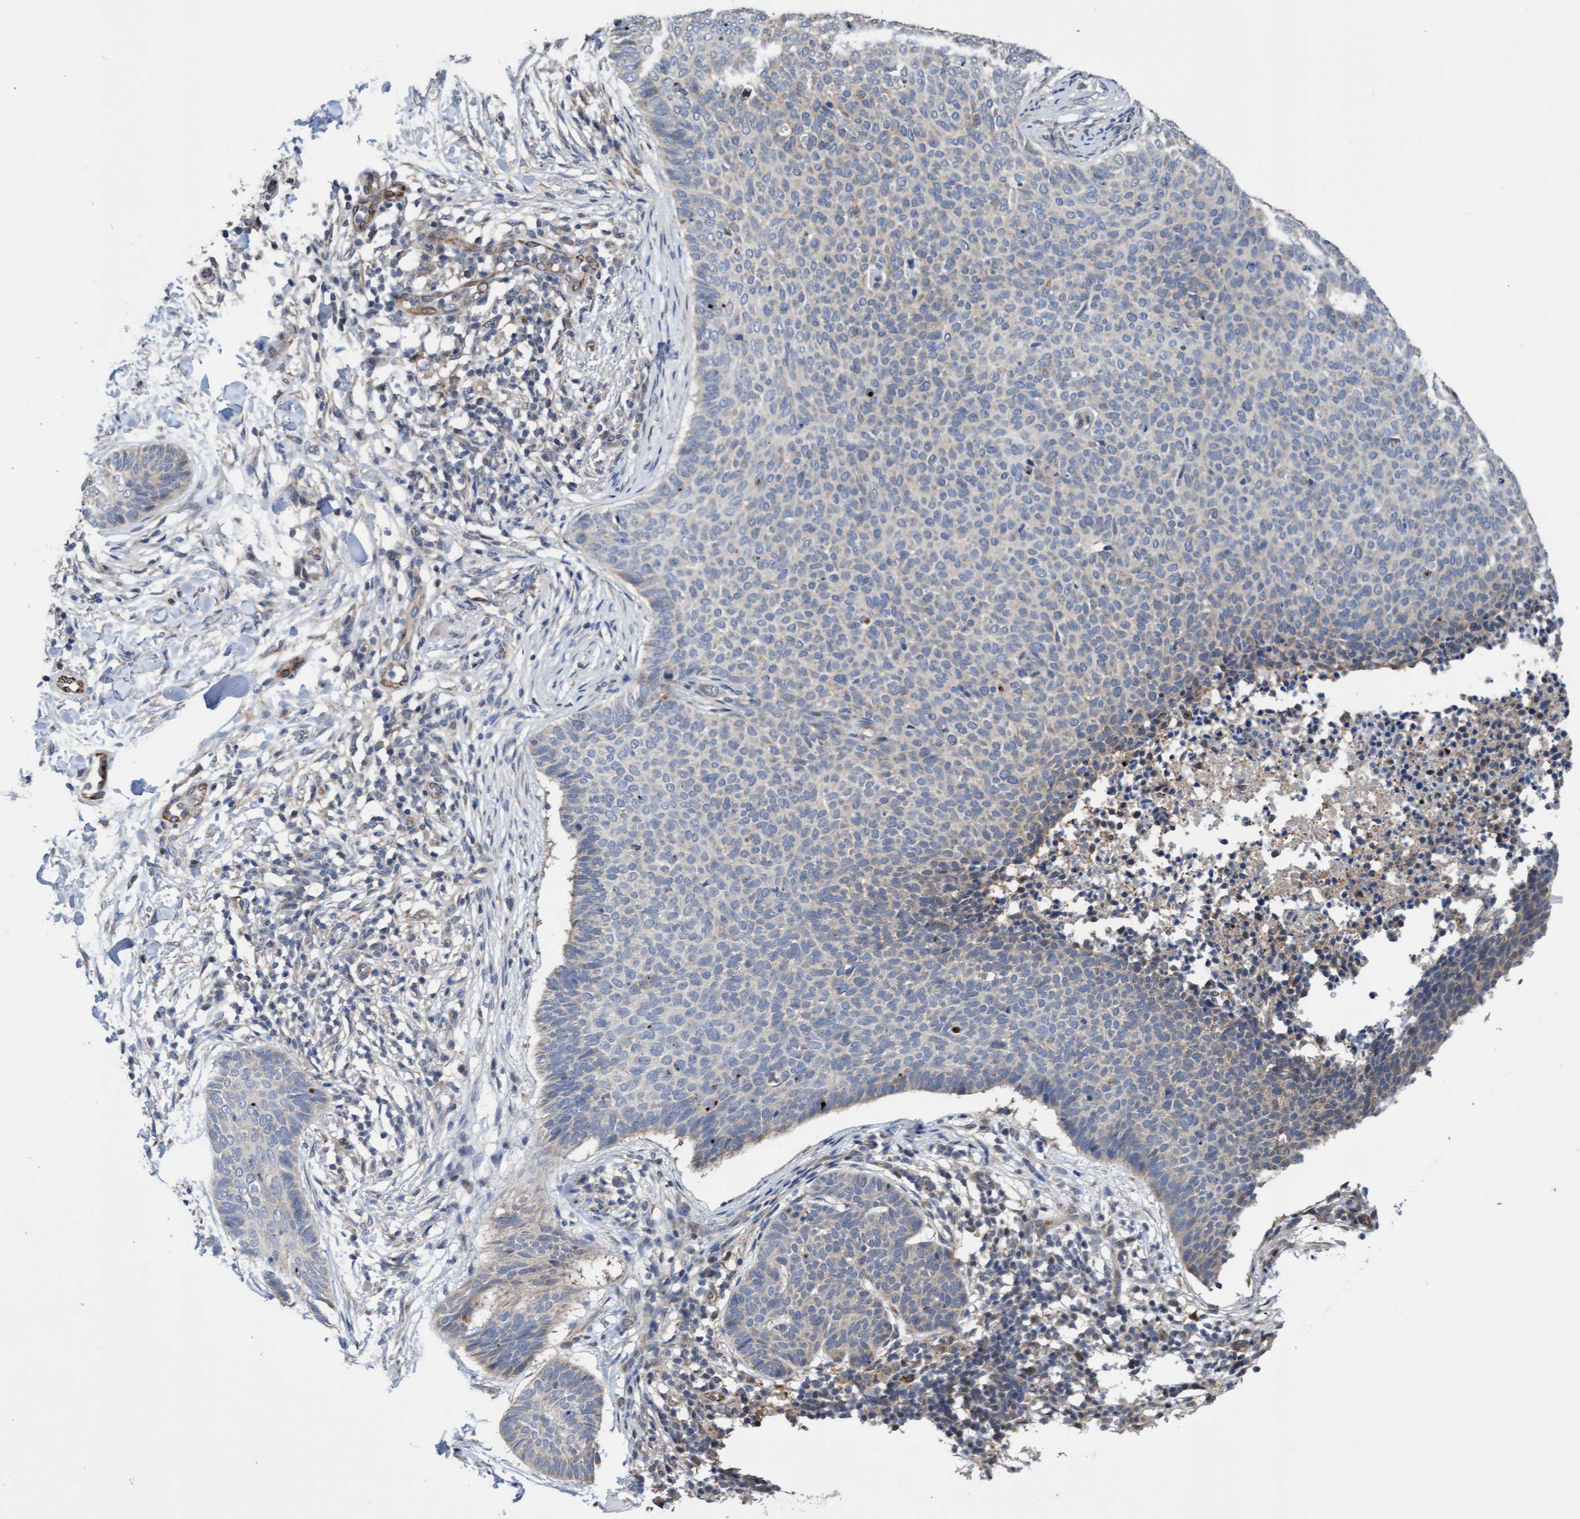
{"staining": {"intensity": "weak", "quantity": "<25%", "location": "cytoplasmic/membranous"}, "tissue": "skin cancer", "cell_type": "Tumor cells", "image_type": "cancer", "snomed": [{"axis": "morphology", "description": "Normal tissue, NOS"}, {"axis": "morphology", "description": "Basal cell carcinoma"}, {"axis": "topography", "description": "Skin"}], "caption": "High magnification brightfield microscopy of basal cell carcinoma (skin) stained with DAB (3,3'-diaminobenzidine) (brown) and counterstained with hematoxylin (blue): tumor cells show no significant staining.", "gene": "ITFG1", "patient": {"sex": "male", "age": 50}}